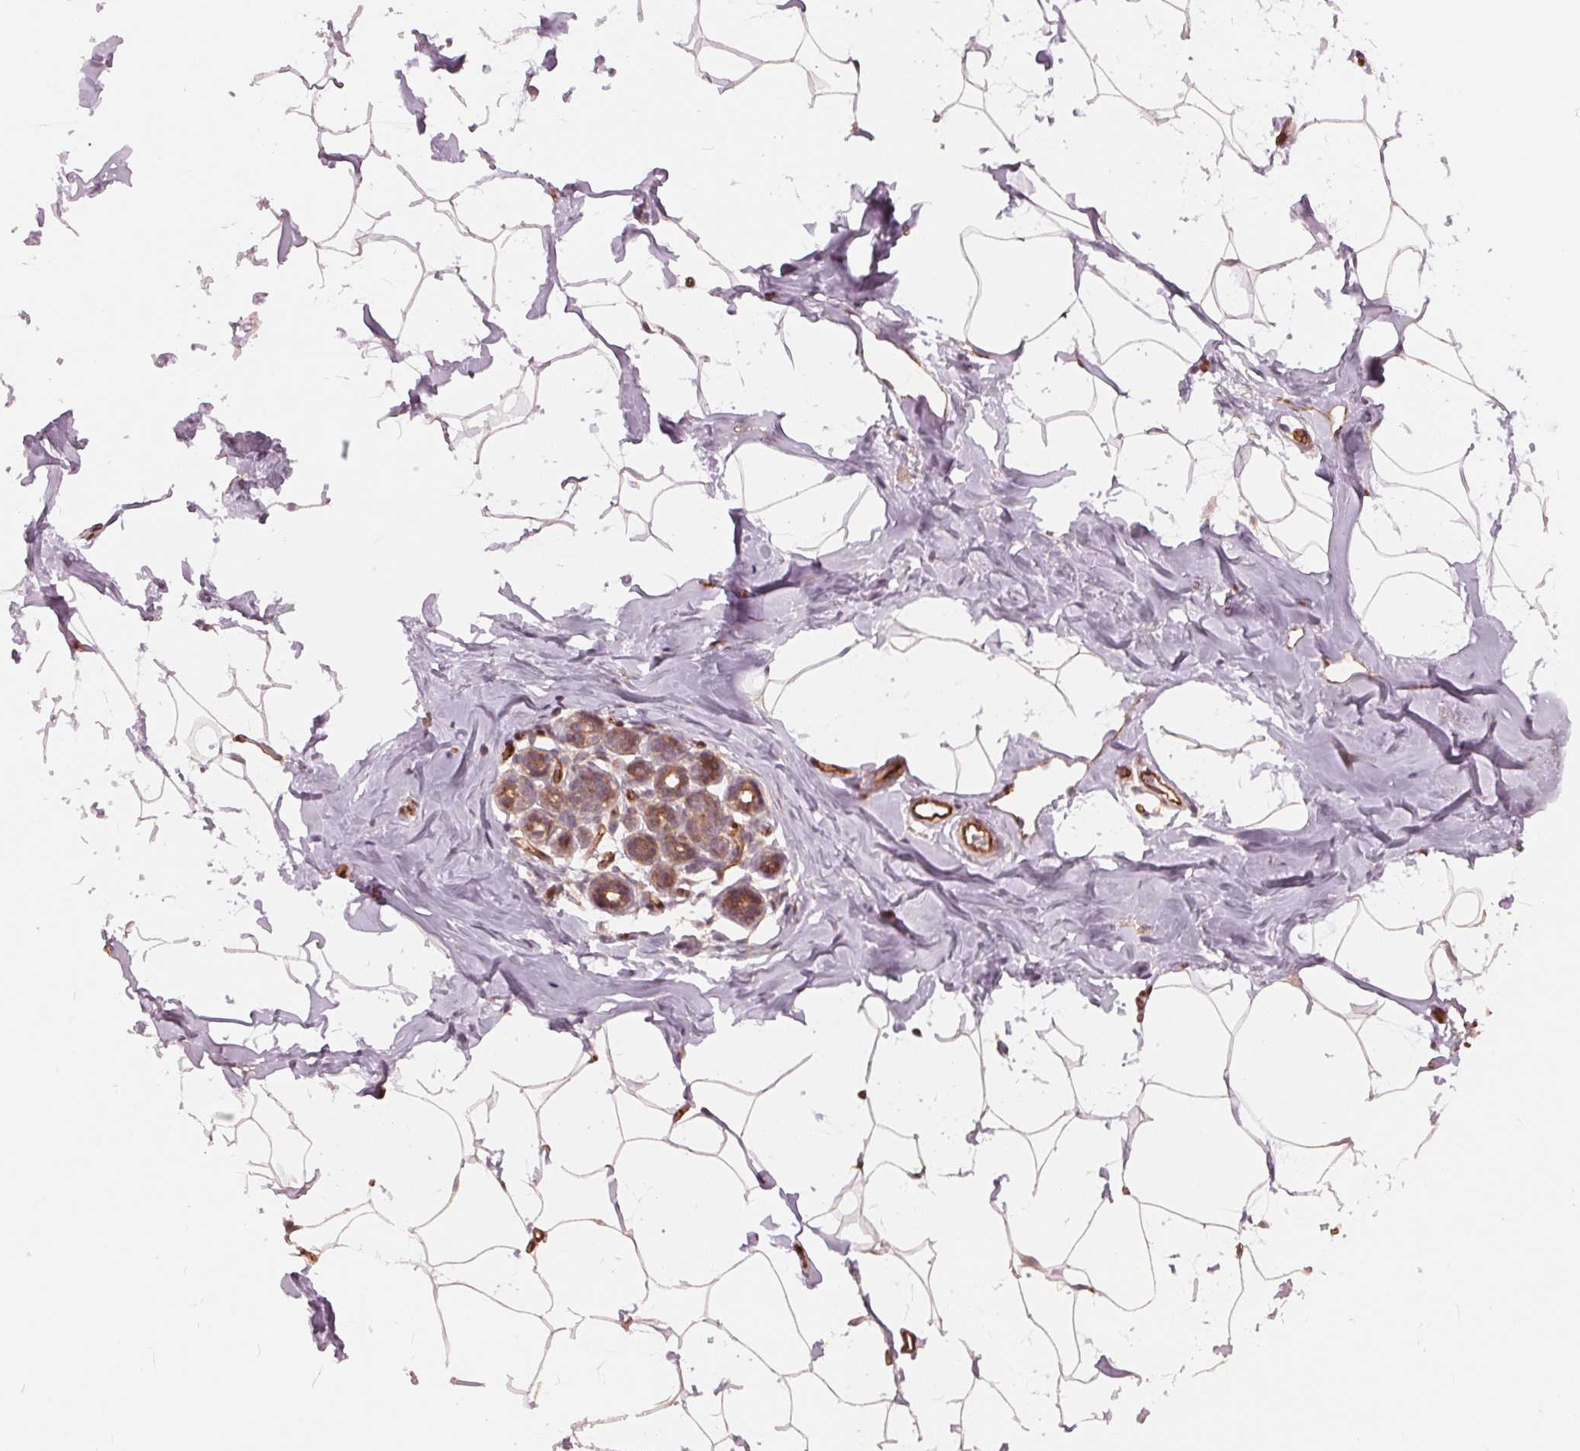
{"staining": {"intensity": "moderate", "quantity": "<25%", "location": "nuclear"}, "tissue": "breast", "cell_type": "Adipocytes", "image_type": "normal", "snomed": [{"axis": "morphology", "description": "Normal tissue, NOS"}, {"axis": "topography", "description": "Breast"}], "caption": "A histopathology image of human breast stained for a protein exhibits moderate nuclear brown staining in adipocytes. (DAB IHC with brightfield microscopy, high magnification).", "gene": "TXNIP", "patient": {"sex": "female", "age": 32}}